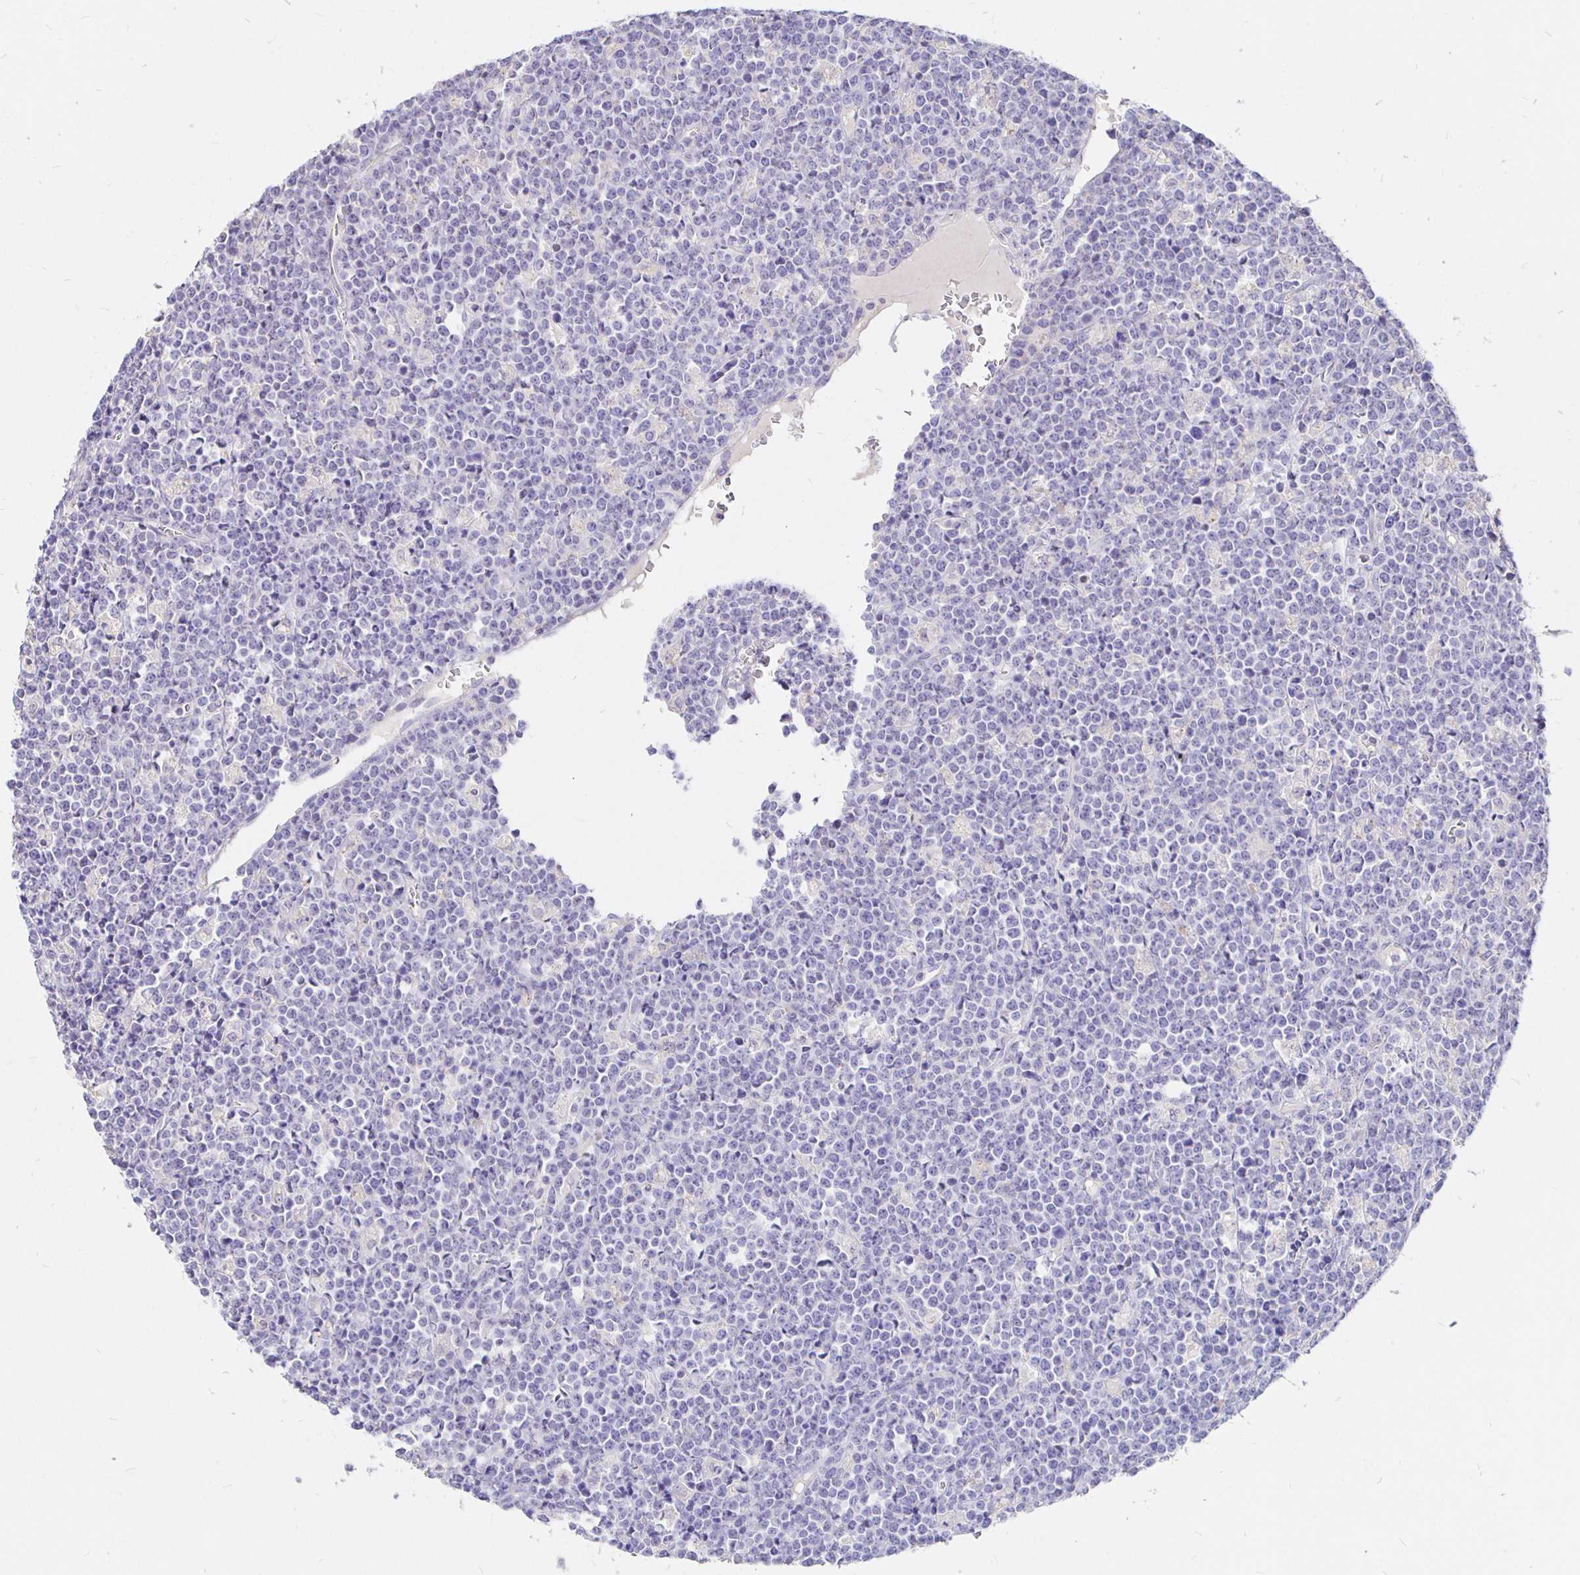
{"staining": {"intensity": "negative", "quantity": "none", "location": "none"}, "tissue": "lymphoma", "cell_type": "Tumor cells", "image_type": "cancer", "snomed": [{"axis": "morphology", "description": "Malignant lymphoma, non-Hodgkin's type, High grade"}, {"axis": "topography", "description": "Ovary"}], "caption": "The micrograph displays no significant staining in tumor cells of high-grade malignant lymphoma, non-Hodgkin's type.", "gene": "NECAB1", "patient": {"sex": "female", "age": 56}}